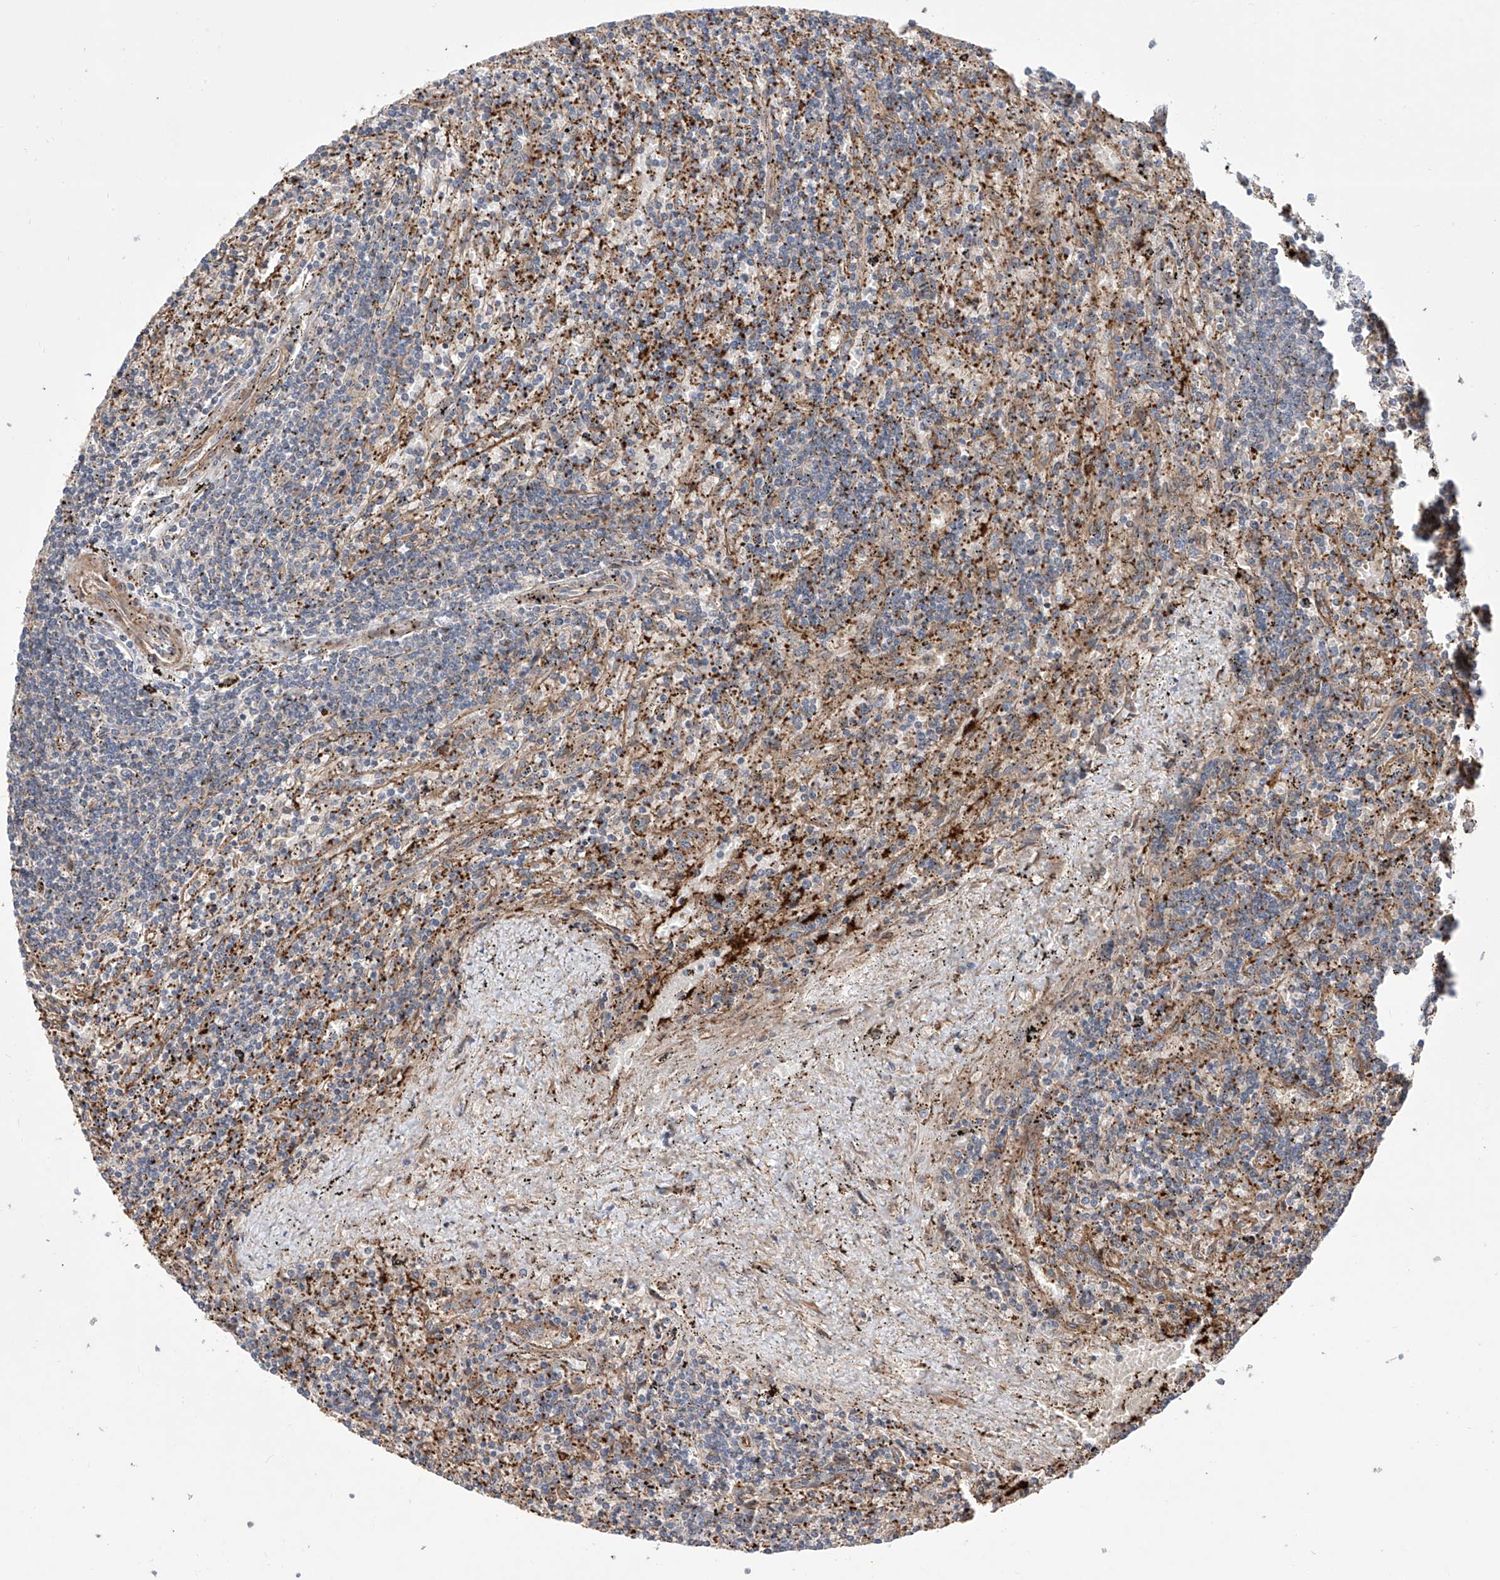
{"staining": {"intensity": "negative", "quantity": "none", "location": "none"}, "tissue": "lymphoma", "cell_type": "Tumor cells", "image_type": "cancer", "snomed": [{"axis": "morphology", "description": "Malignant lymphoma, non-Hodgkin's type, Low grade"}, {"axis": "topography", "description": "Spleen"}], "caption": "The image shows no staining of tumor cells in lymphoma.", "gene": "APAF1", "patient": {"sex": "male", "age": 76}}